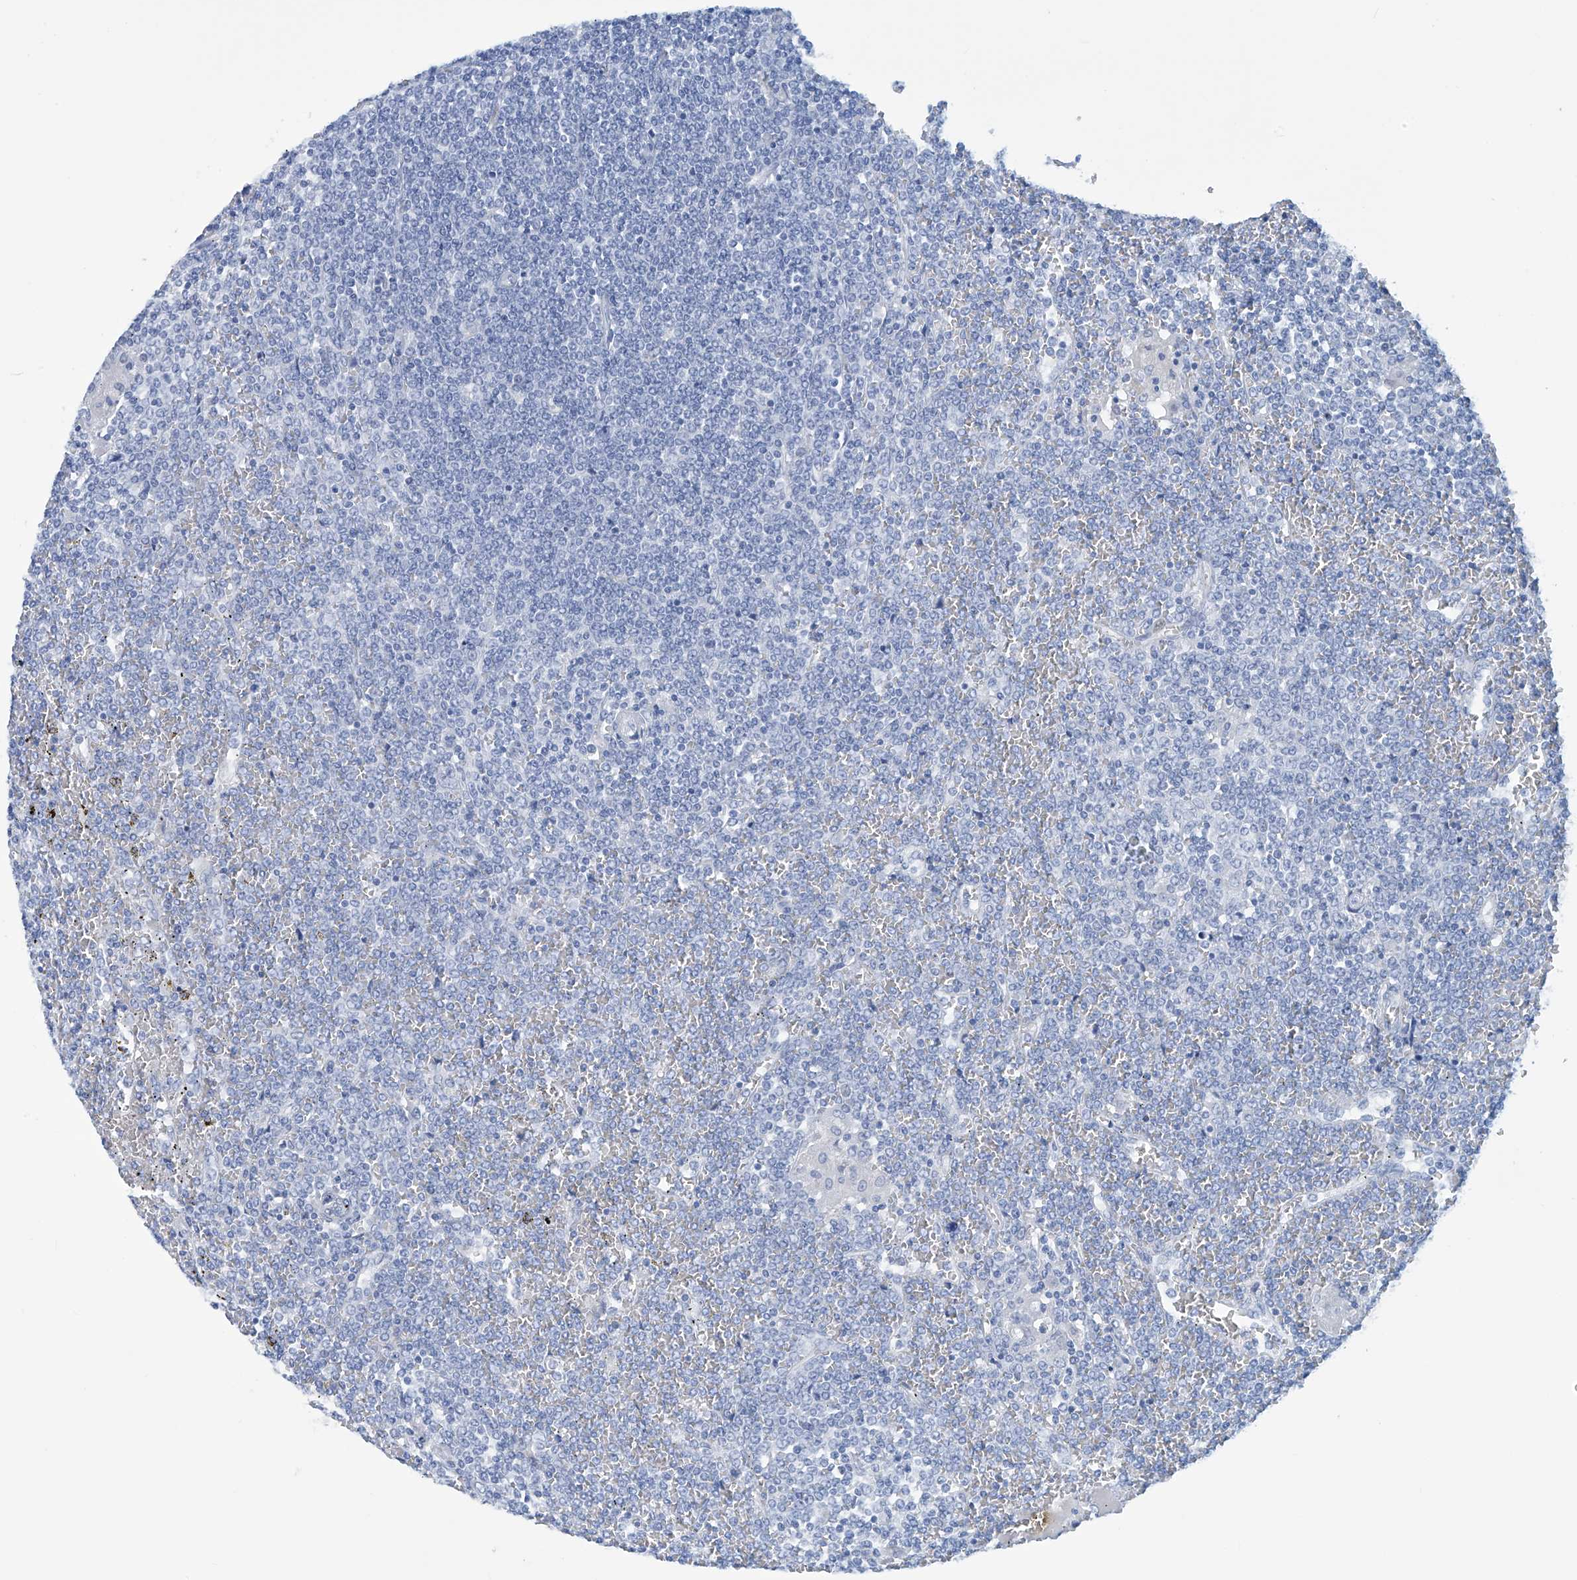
{"staining": {"intensity": "negative", "quantity": "none", "location": "none"}, "tissue": "lymphoma", "cell_type": "Tumor cells", "image_type": "cancer", "snomed": [{"axis": "morphology", "description": "Malignant lymphoma, non-Hodgkin's type, Low grade"}, {"axis": "topography", "description": "Spleen"}], "caption": "Tumor cells are negative for protein expression in human low-grade malignant lymphoma, non-Hodgkin's type. The staining is performed using DAB (3,3'-diaminobenzidine) brown chromogen with nuclei counter-stained in using hematoxylin.", "gene": "DSP", "patient": {"sex": "female", "age": 19}}